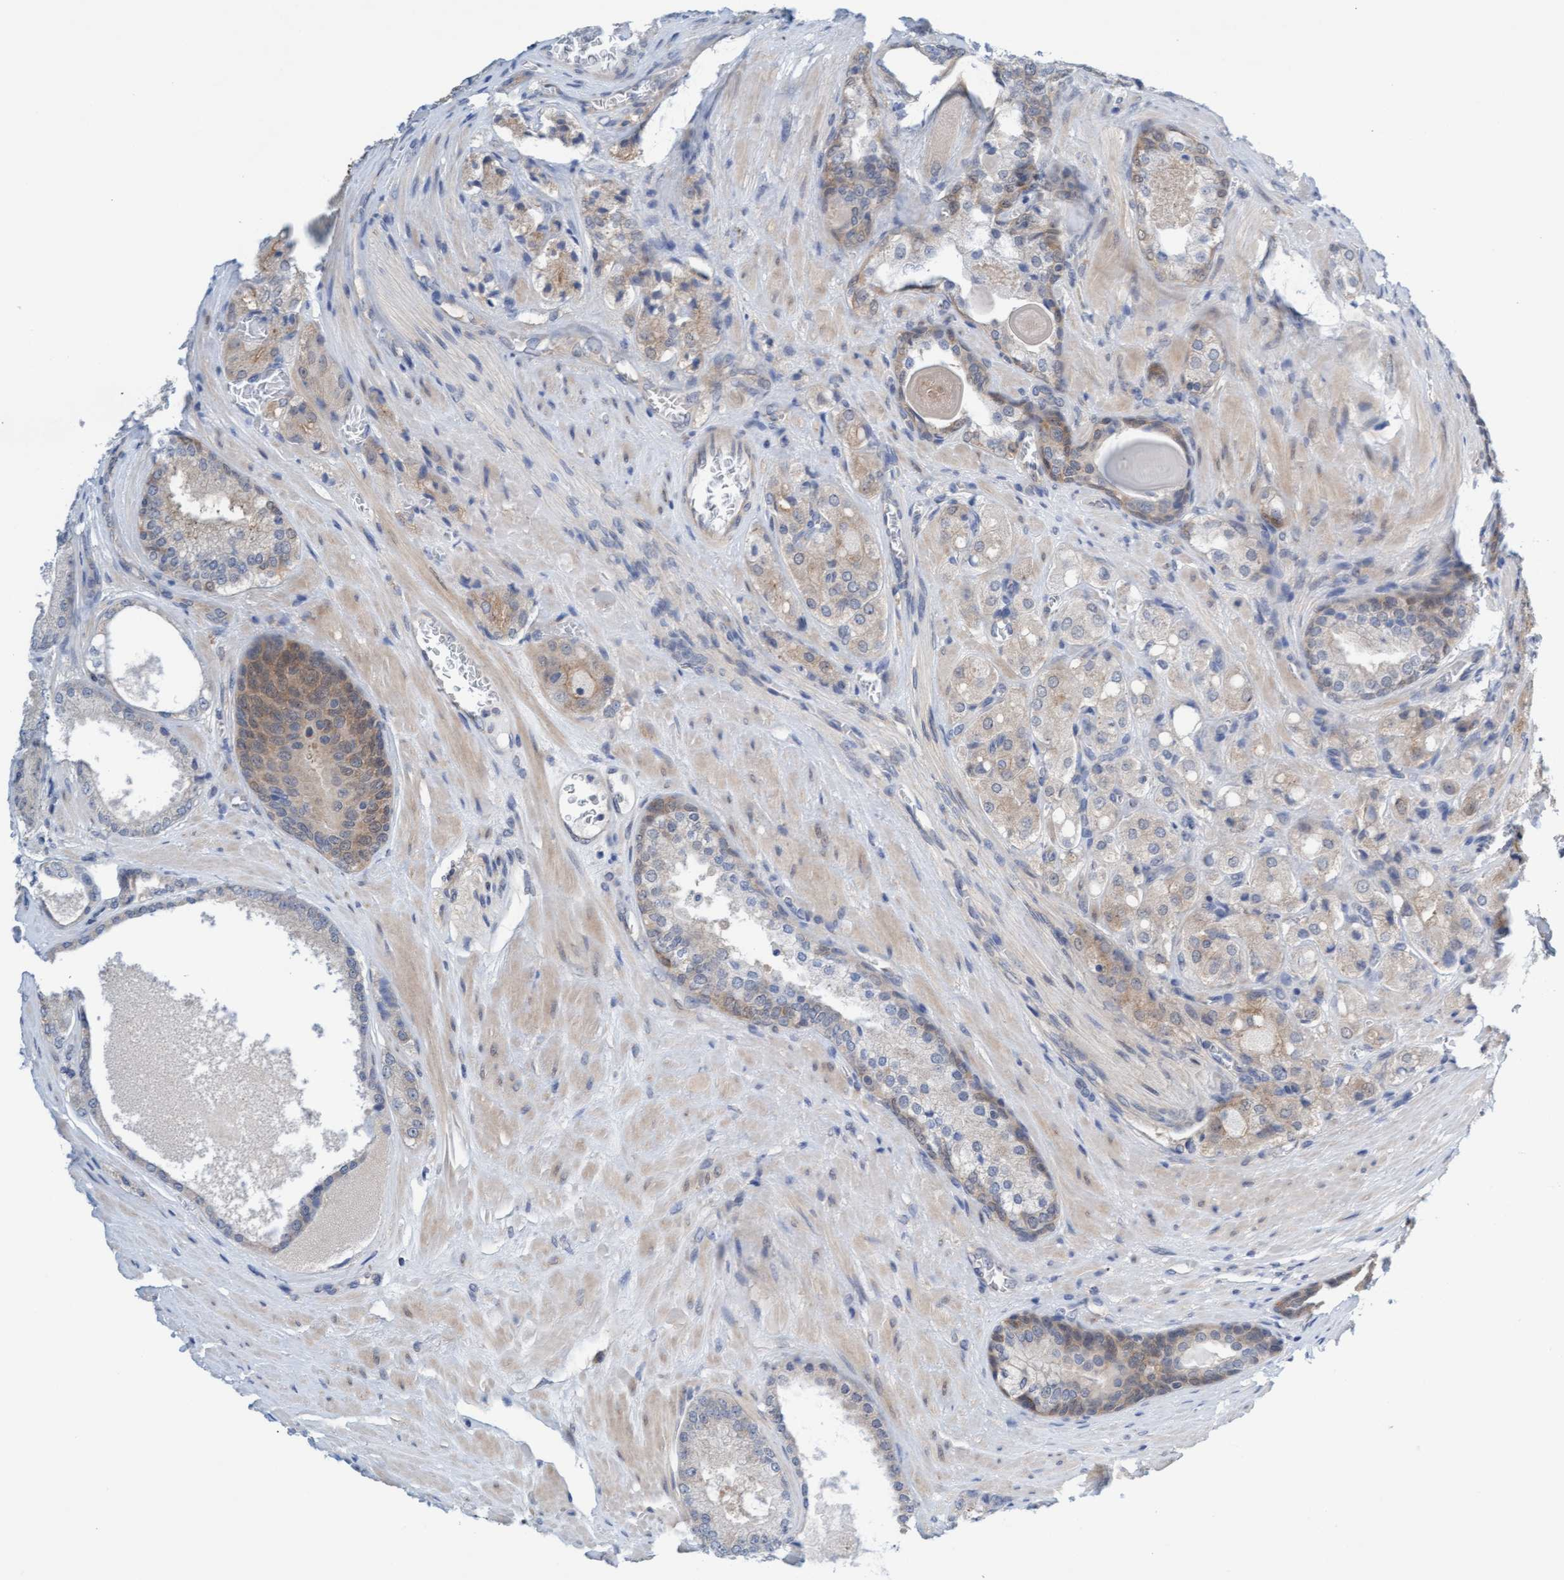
{"staining": {"intensity": "weak", "quantity": "25%-75%", "location": "cytoplasmic/membranous"}, "tissue": "prostate cancer", "cell_type": "Tumor cells", "image_type": "cancer", "snomed": [{"axis": "morphology", "description": "Adenocarcinoma, High grade"}, {"axis": "topography", "description": "Prostate"}], "caption": "Immunohistochemistry image of neoplastic tissue: human prostate cancer stained using IHC displays low levels of weak protein expression localized specifically in the cytoplasmic/membranous of tumor cells, appearing as a cytoplasmic/membranous brown color.", "gene": "AMZ2", "patient": {"sex": "male", "age": 65}}